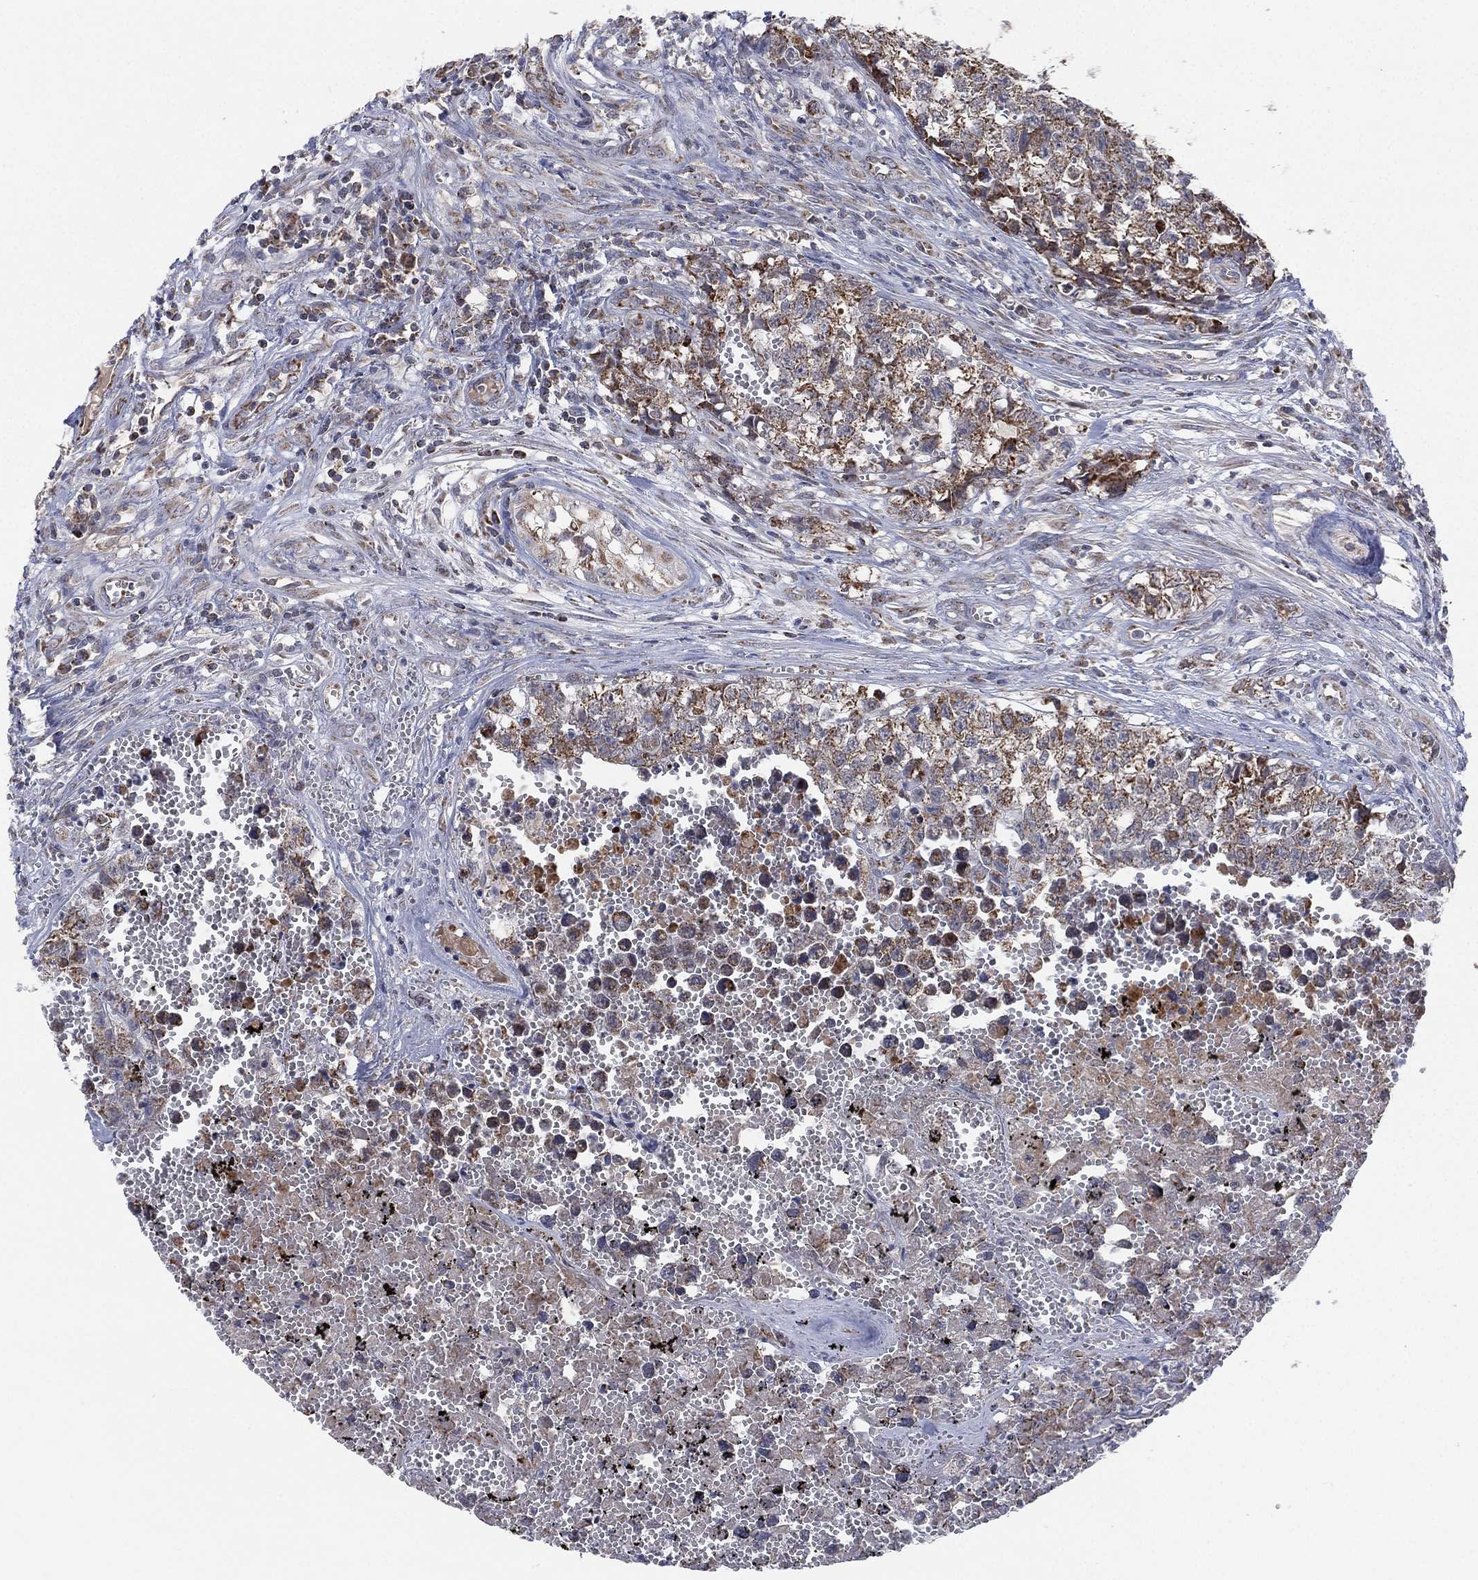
{"staining": {"intensity": "moderate", "quantity": "25%-75%", "location": "cytoplasmic/membranous"}, "tissue": "testis cancer", "cell_type": "Tumor cells", "image_type": "cancer", "snomed": [{"axis": "morphology", "description": "Seminoma, NOS"}, {"axis": "morphology", "description": "Carcinoma, Embryonal, NOS"}, {"axis": "topography", "description": "Testis"}], "caption": "A histopathology image of human seminoma (testis) stained for a protein displays moderate cytoplasmic/membranous brown staining in tumor cells. (Brightfield microscopy of DAB IHC at high magnification).", "gene": "PSMG4", "patient": {"sex": "male", "age": 22}}